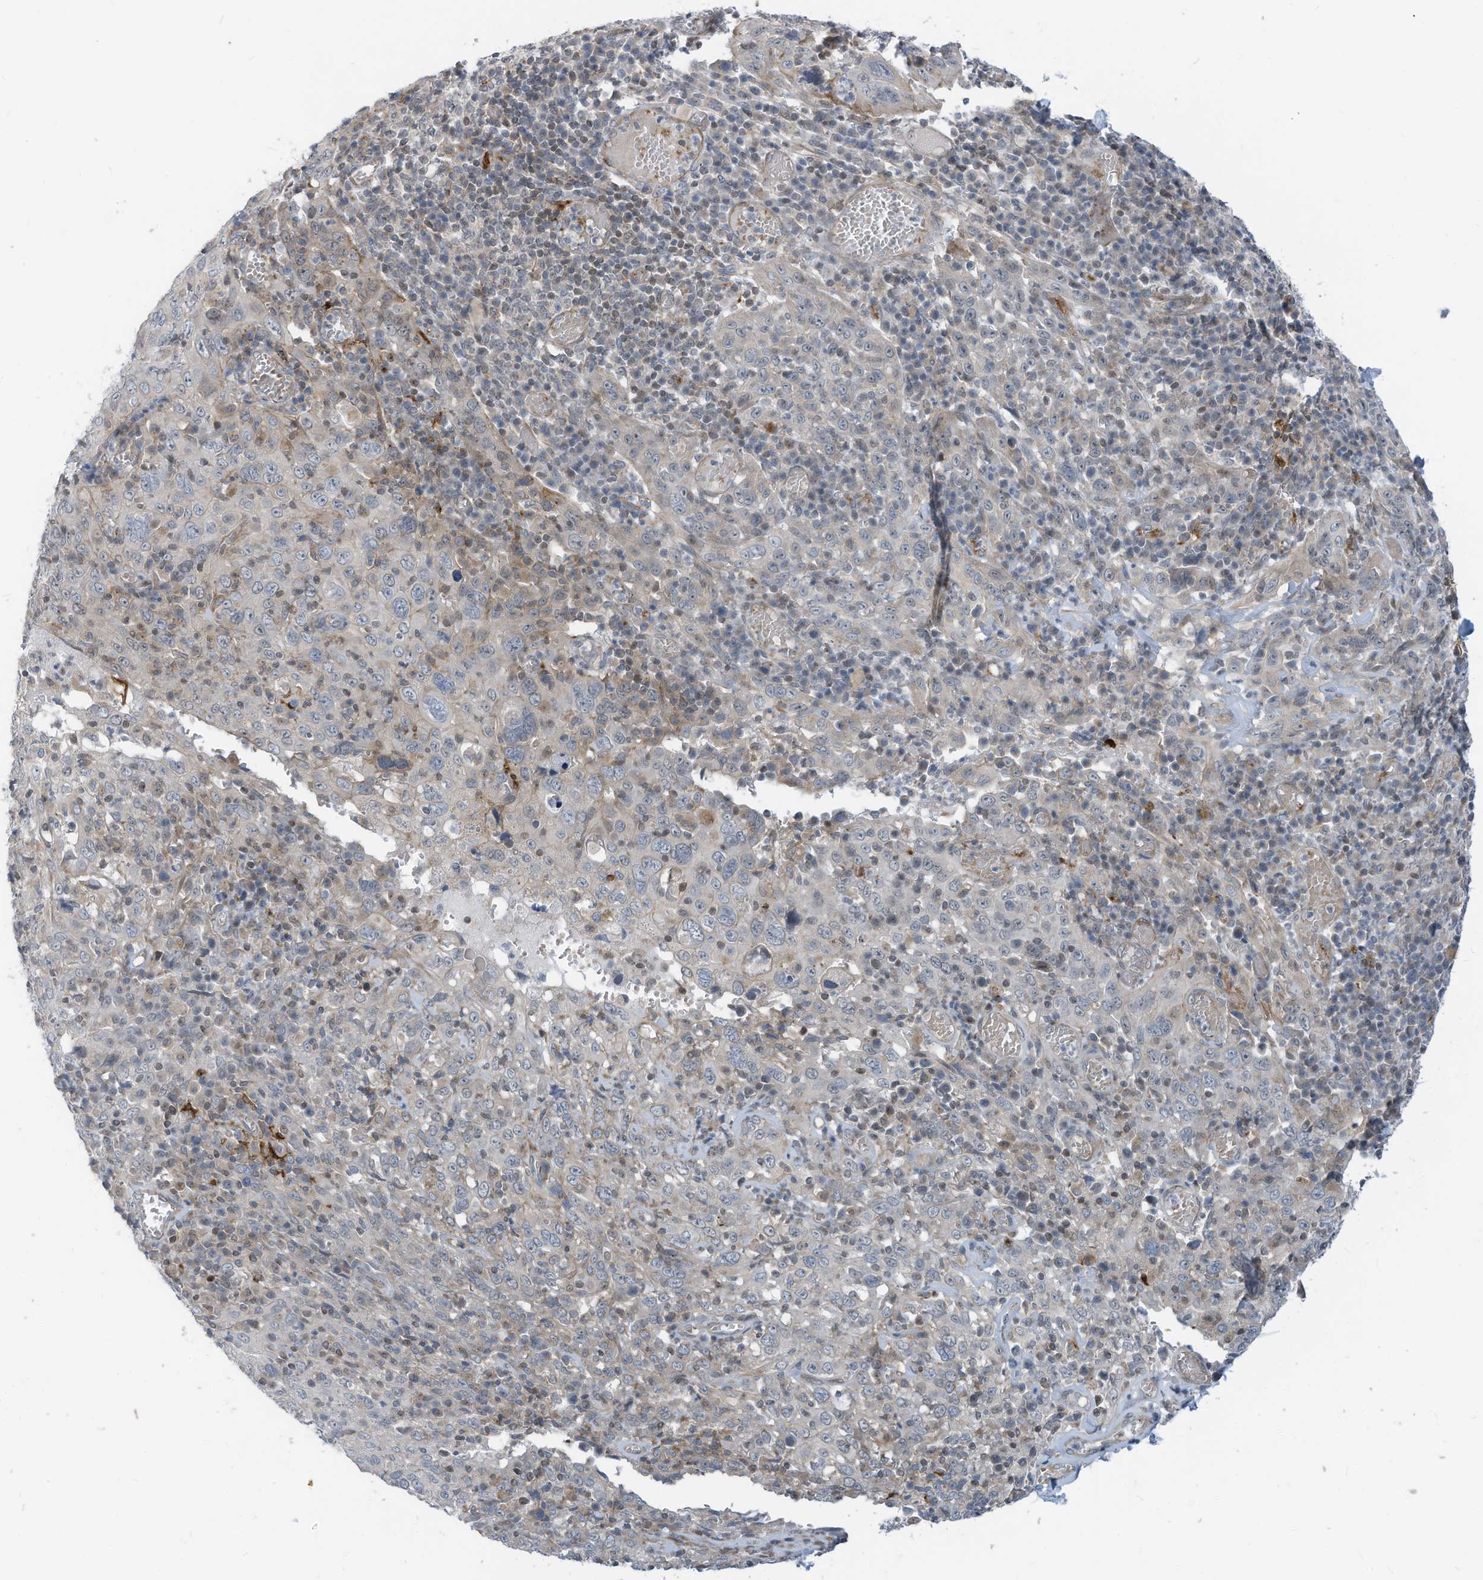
{"staining": {"intensity": "negative", "quantity": "none", "location": "none"}, "tissue": "cervical cancer", "cell_type": "Tumor cells", "image_type": "cancer", "snomed": [{"axis": "morphology", "description": "Squamous cell carcinoma, NOS"}, {"axis": "topography", "description": "Cervix"}], "caption": "Tumor cells show no significant expression in cervical squamous cell carcinoma.", "gene": "GPATCH3", "patient": {"sex": "female", "age": 46}}